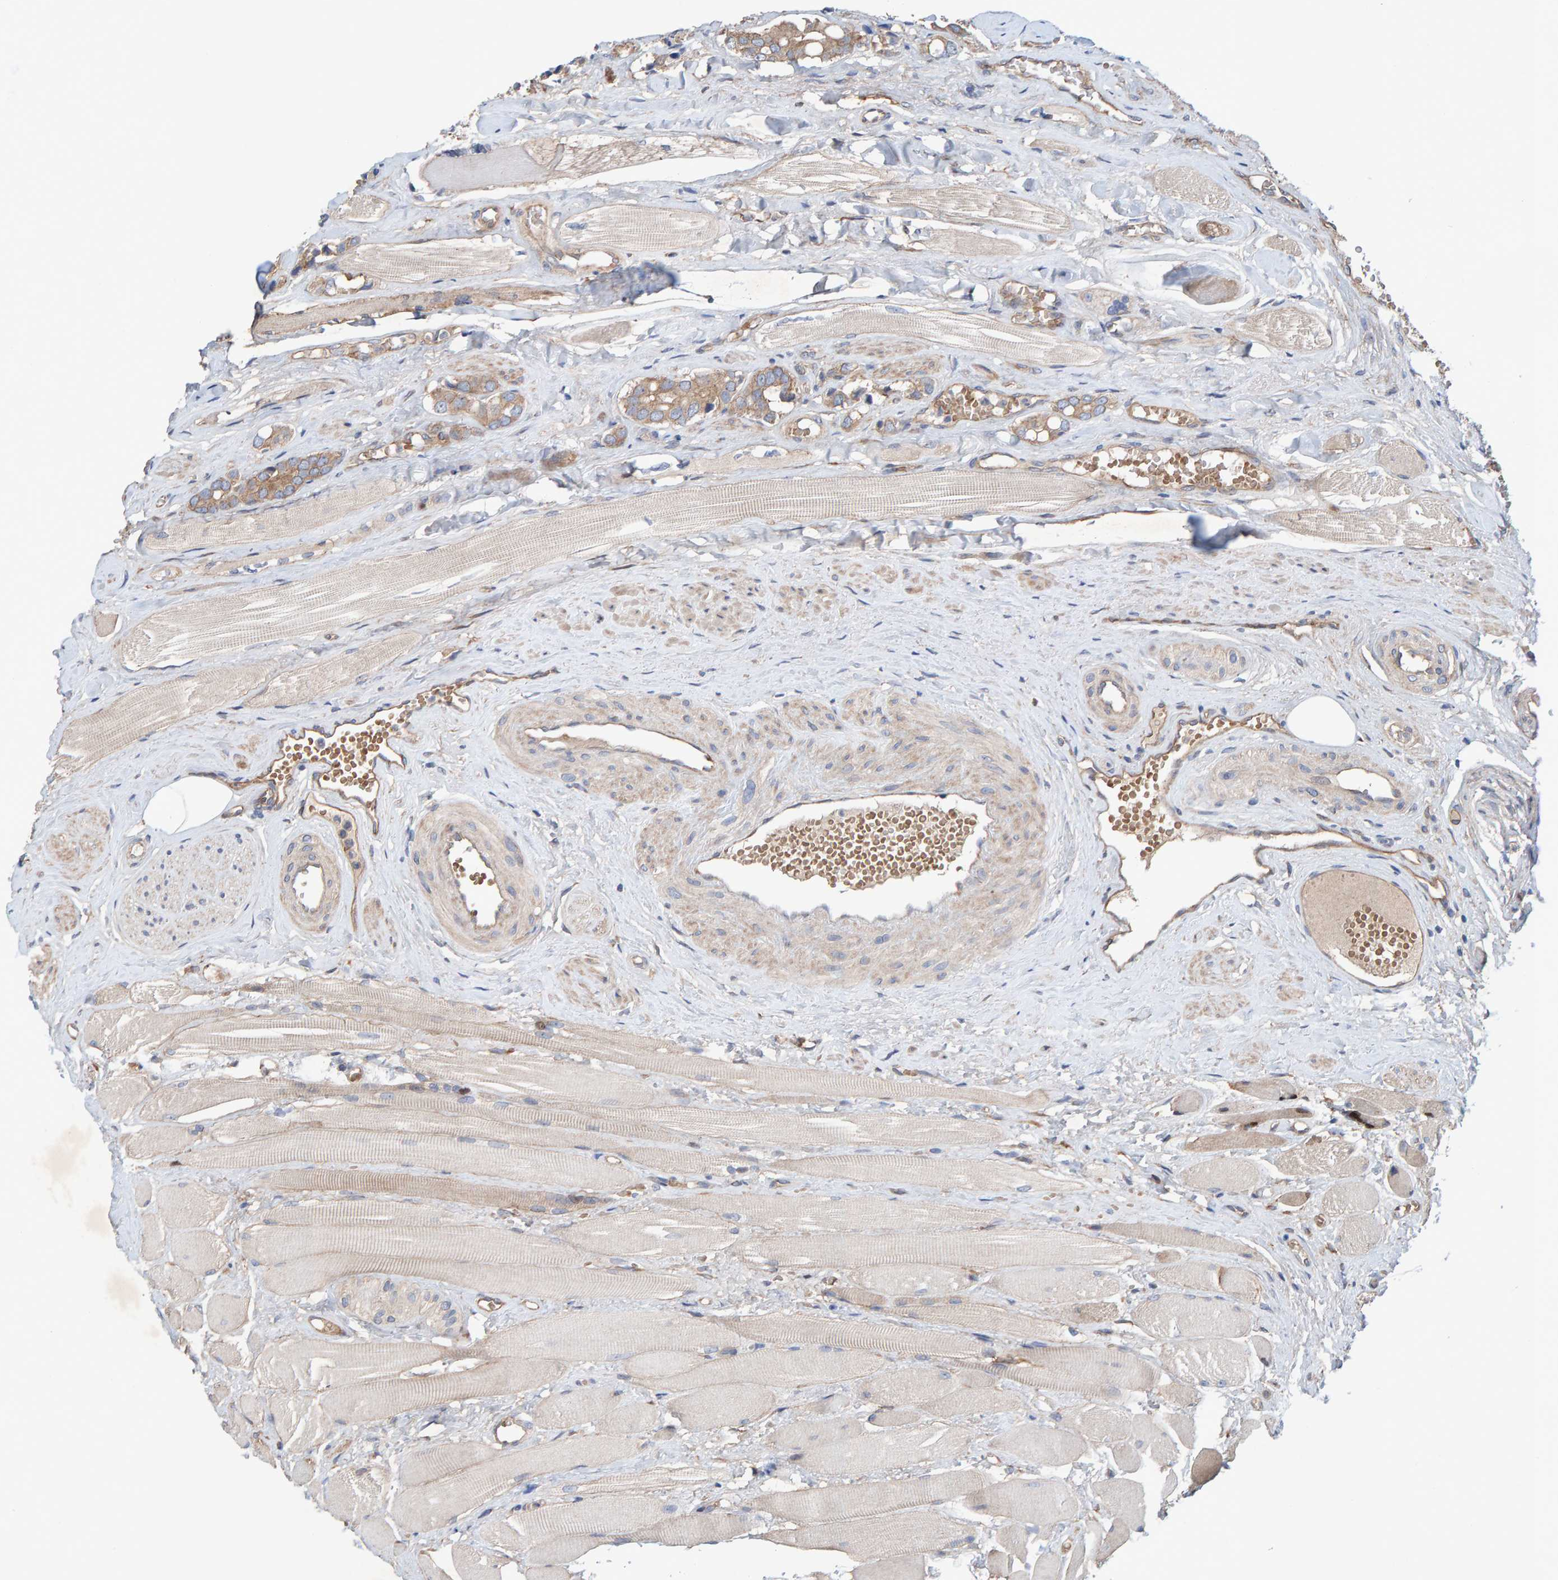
{"staining": {"intensity": "weak", "quantity": ">75%", "location": "cytoplasmic/membranous"}, "tissue": "prostate cancer", "cell_type": "Tumor cells", "image_type": "cancer", "snomed": [{"axis": "morphology", "description": "Adenocarcinoma, High grade"}, {"axis": "topography", "description": "Prostate"}], "caption": "About >75% of tumor cells in prostate adenocarcinoma (high-grade) show weak cytoplasmic/membranous protein positivity as visualized by brown immunohistochemical staining.", "gene": "LRSAM1", "patient": {"sex": "male", "age": 52}}